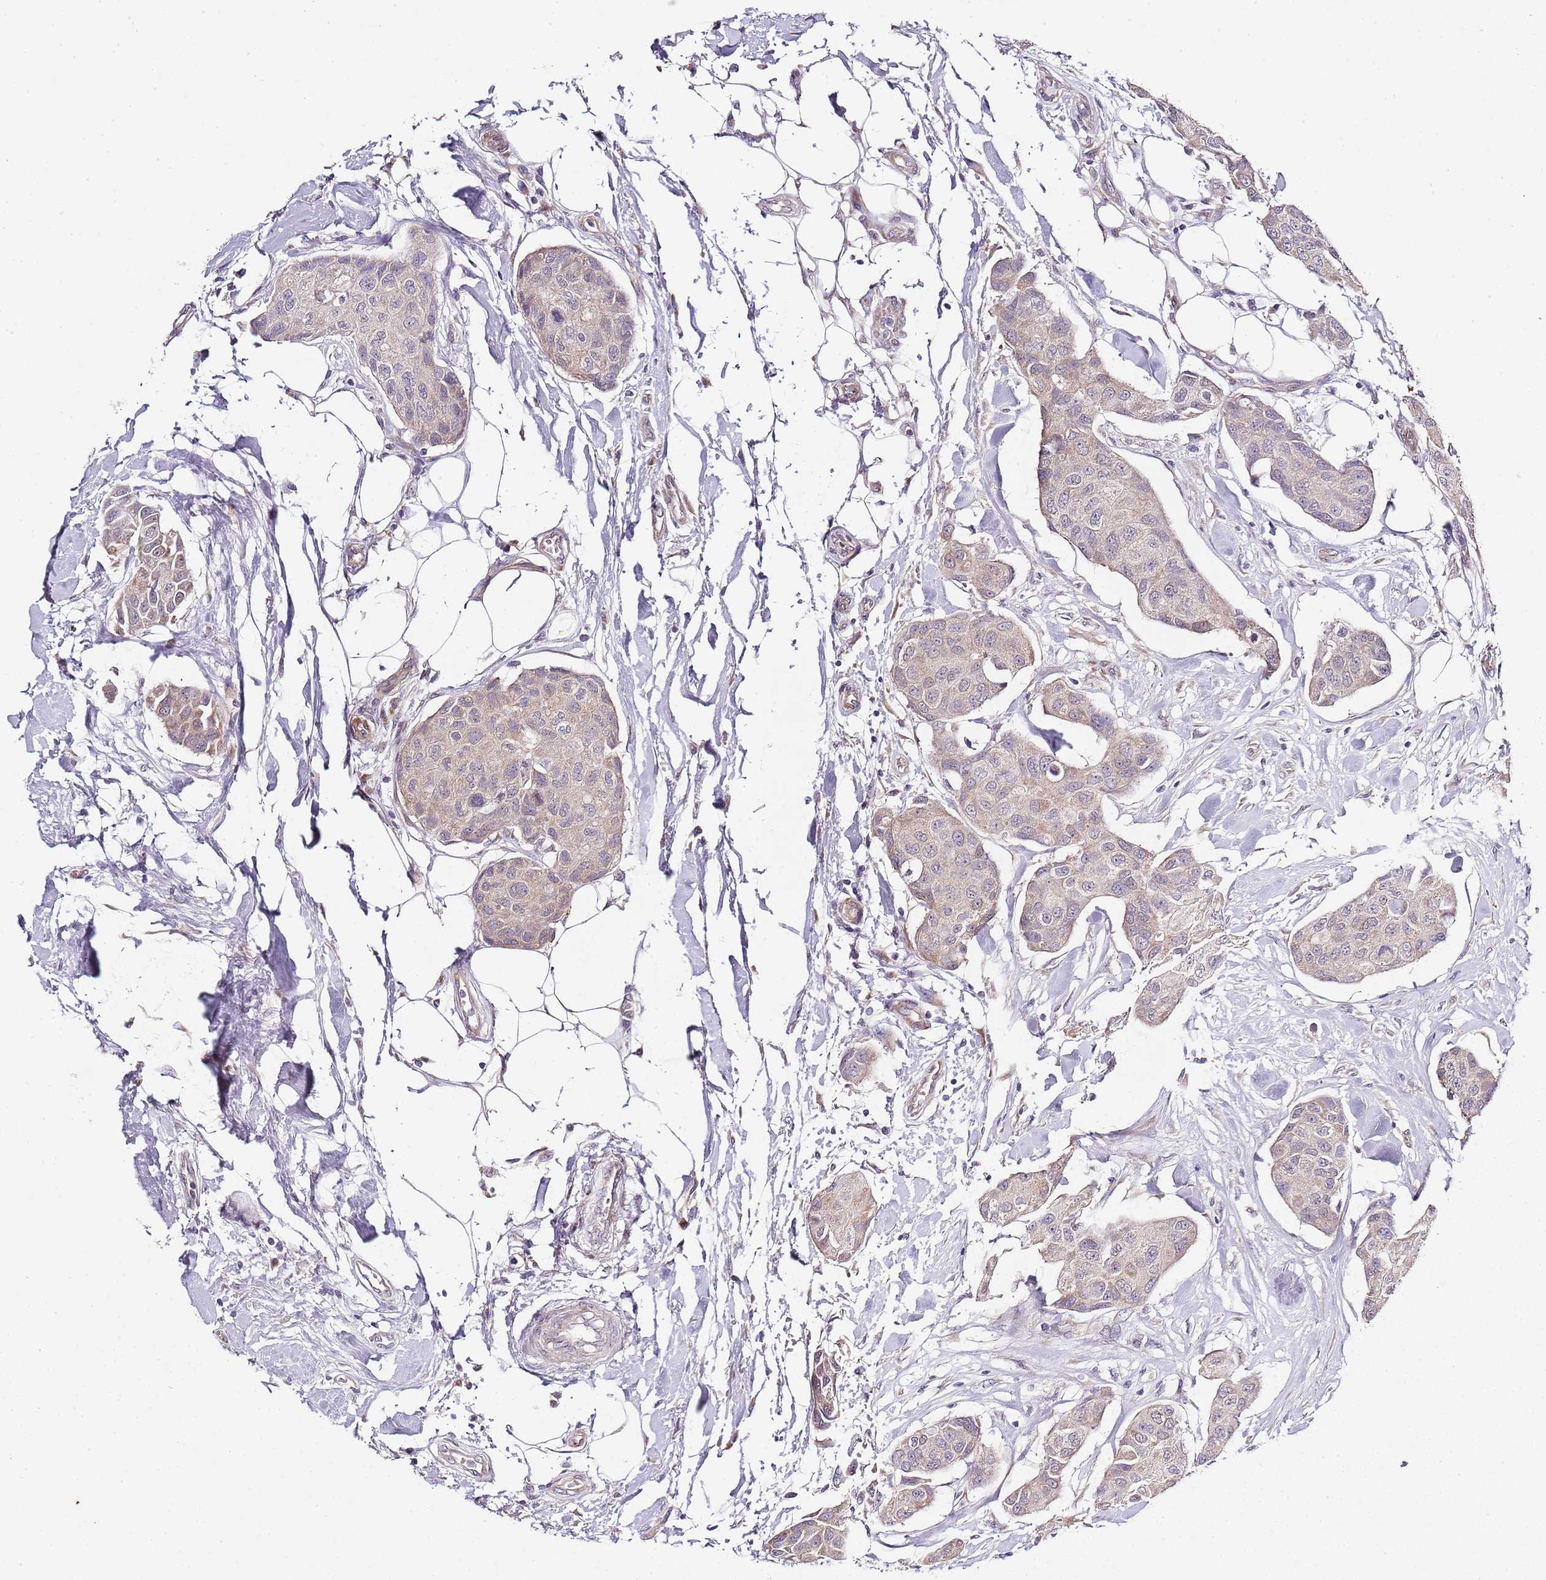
{"staining": {"intensity": "weak", "quantity": "<25%", "location": "cytoplasmic/membranous"}, "tissue": "breast cancer", "cell_type": "Tumor cells", "image_type": "cancer", "snomed": [{"axis": "morphology", "description": "Duct carcinoma"}, {"axis": "topography", "description": "Breast"}, {"axis": "topography", "description": "Lymph node"}], "caption": "The photomicrograph reveals no staining of tumor cells in breast infiltrating ductal carcinoma. (DAB (3,3'-diaminobenzidine) immunohistochemistry (IHC), high magnification).", "gene": "TBC1D9", "patient": {"sex": "female", "age": 80}}